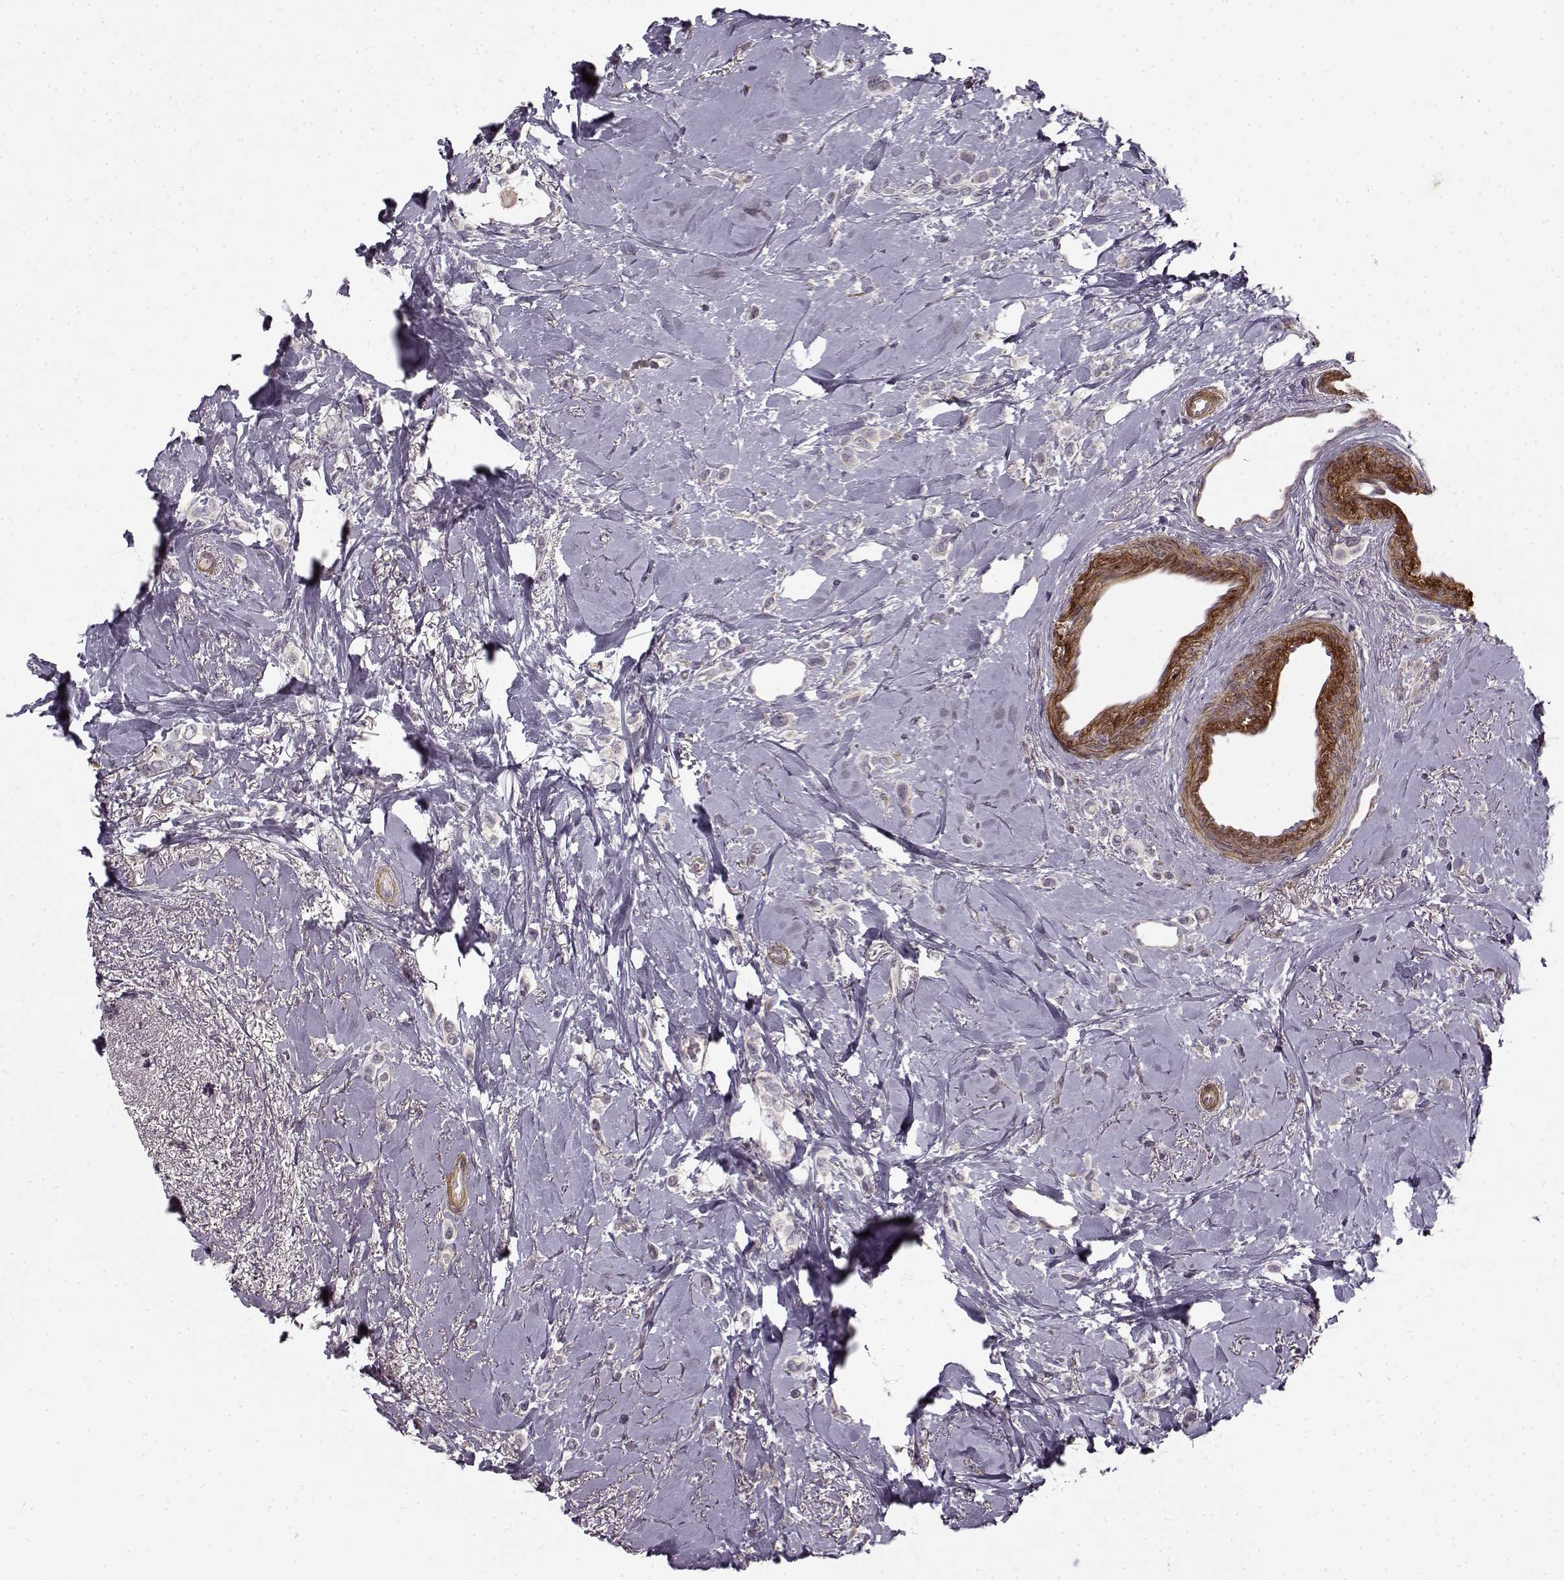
{"staining": {"intensity": "negative", "quantity": "none", "location": "none"}, "tissue": "breast cancer", "cell_type": "Tumor cells", "image_type": "cancer", "snomed": [{"axis": "morphology", "description": "Lobular carcinoma"}, {"axis": "topography", "description": "Breast"}], "caption": "Human breast cancer (lobular carcinoma) stained for a protein using immunohistochemistry (IHC) demonstrates no staining in tumor cells.", "gene": "LAMB2", "patient": {"sex": "female", "age": 66}}